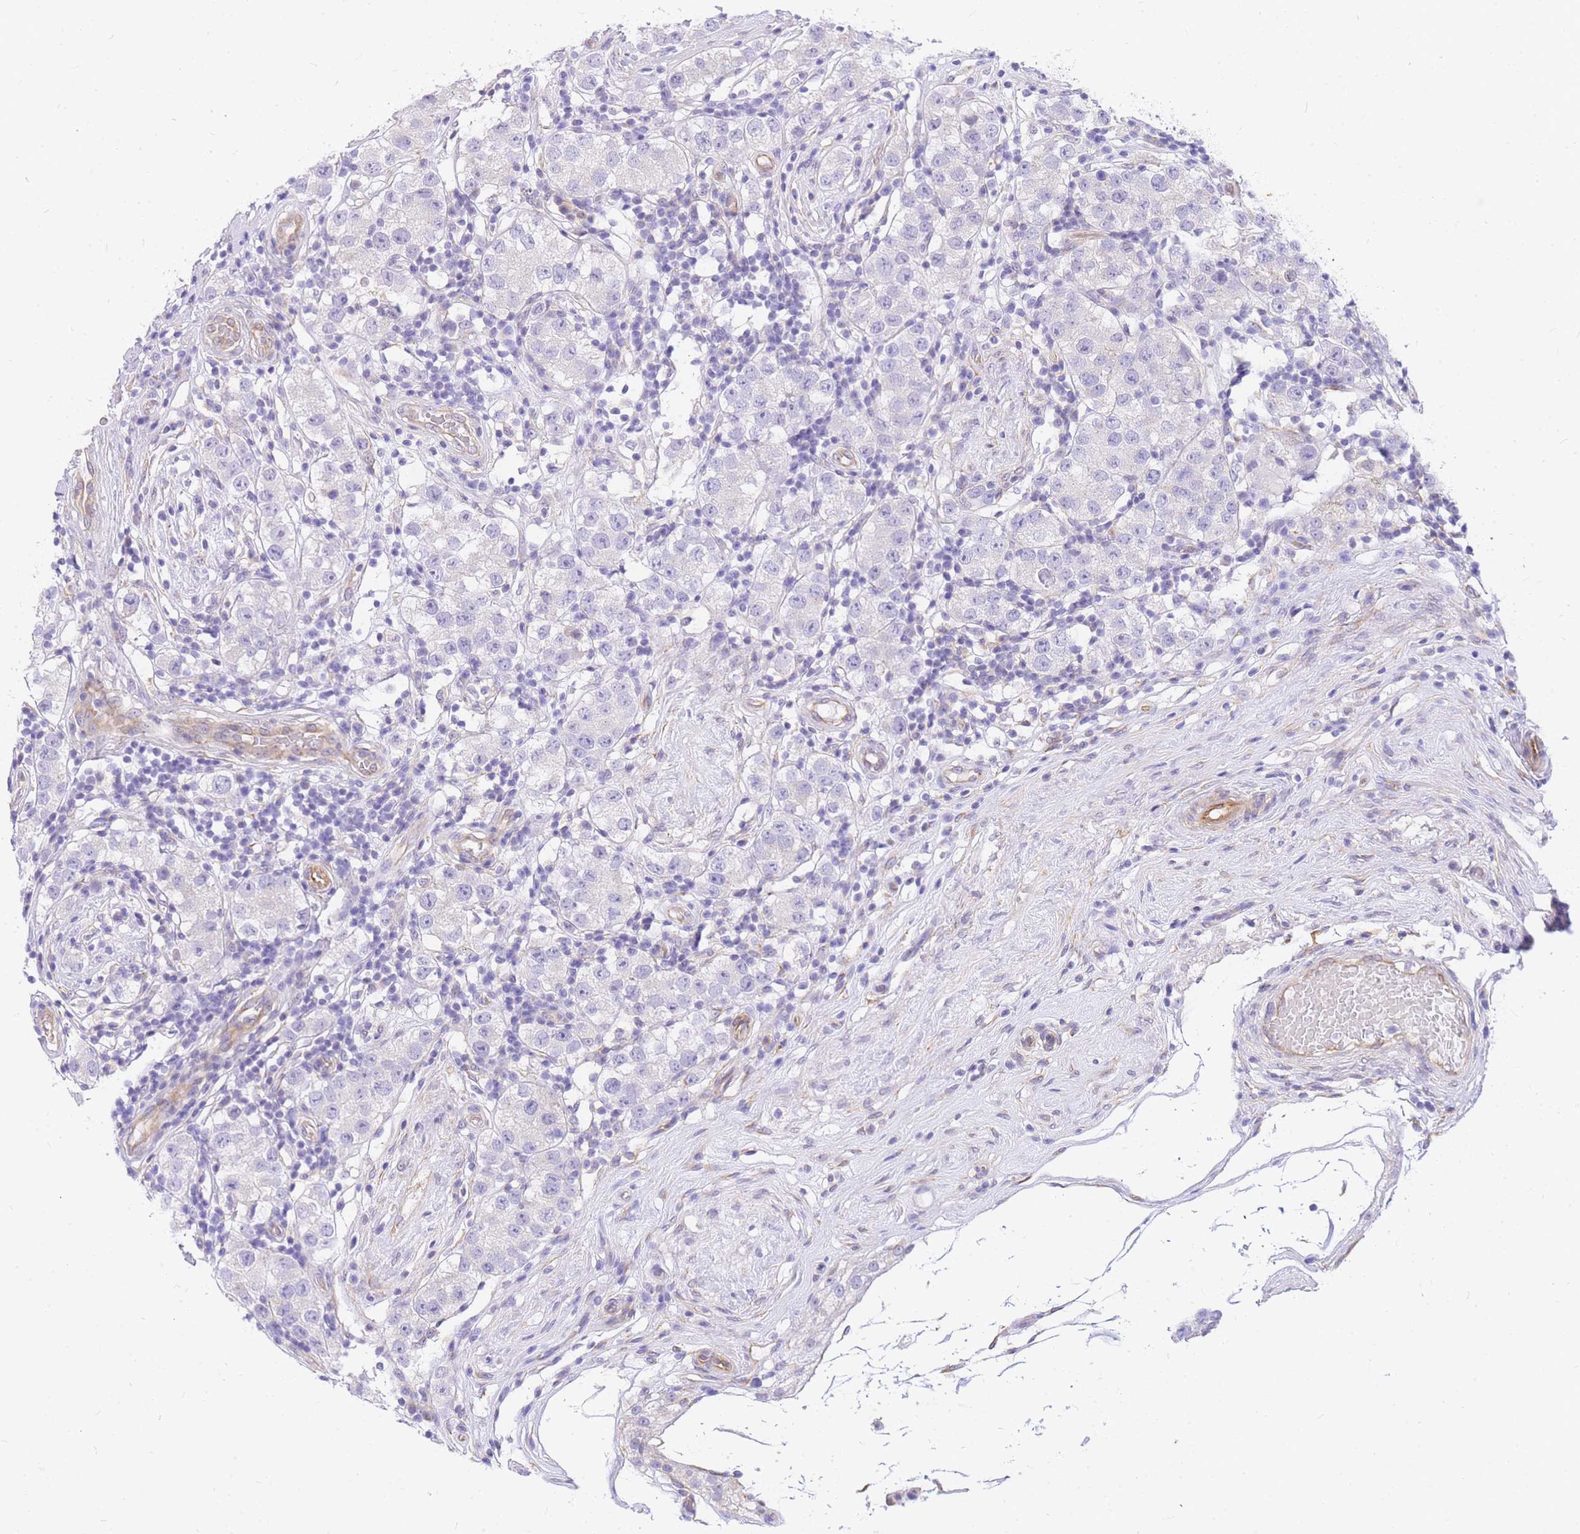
{"staining": {"intensity": "negative", "quantity": "none", "location": "none"}, "tissue": "testis cancer", "cell_type": "Tumor cells", "image_type": "cancer", "snomed": [{"axis": "morphology", "description": "Seminoma, NOS"}, {"axis": "topography", "description": "Testis"}], "caption": "Tumor cells are negative for protein expression in human testis cancer (seminoma).", "gene": "SRSF12", "patient": {"sex": "male", "age": 34}}